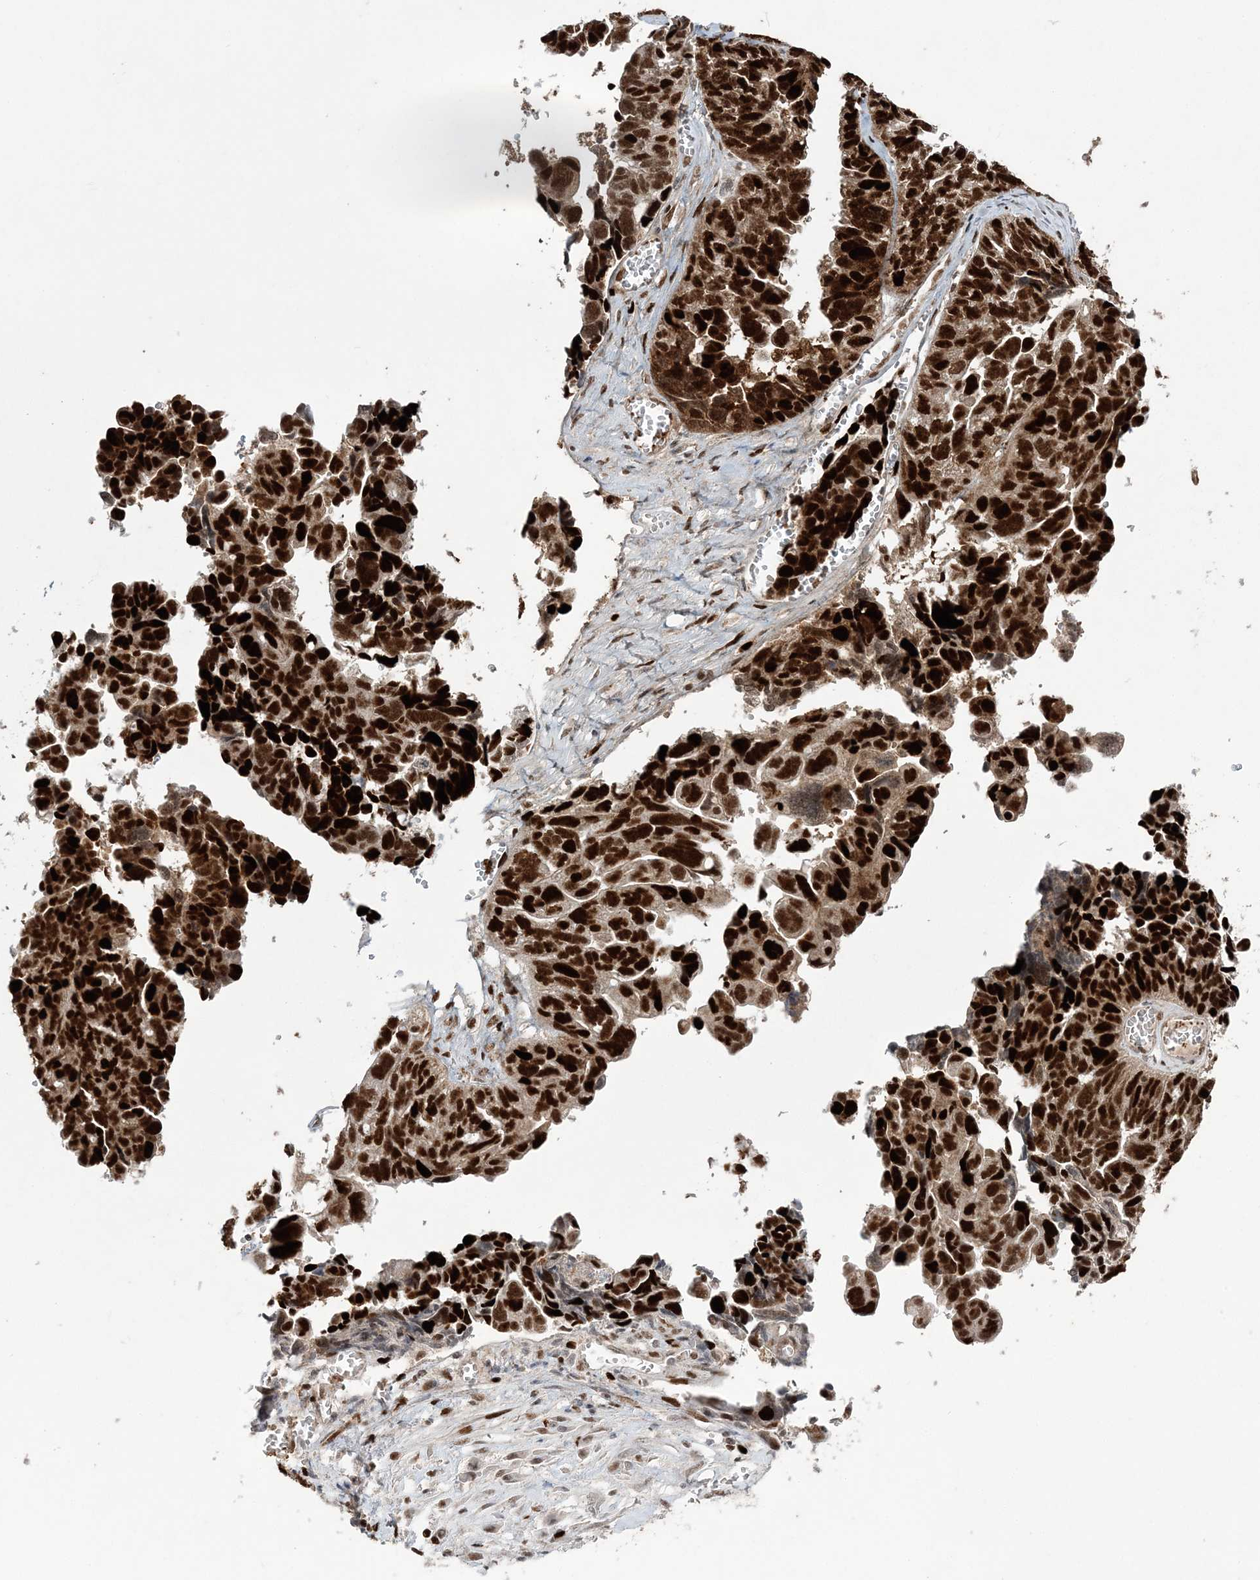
{"staining": {"intensity": "strong", "quantity": ">75%", "location": "nuclear"}, "tissue": "ovarian cancer", "cell_type": "Tumor cells", "image_type": "cancer", "snomed": [{"axis": "morphology", "description": "Cystadenocarcinoma, serous, NOS"}, {"axis": "topography", "description": "Ovary"}], "caption": "This is an image of immunohistochemistry (IHC) staining of ovarian cancer (serous cystadenocarcinoma), which shows strong positivity in the nuclear of tumor cells.", "gene": "LIG1", "patient": {"sex": "female", "age": 79}}